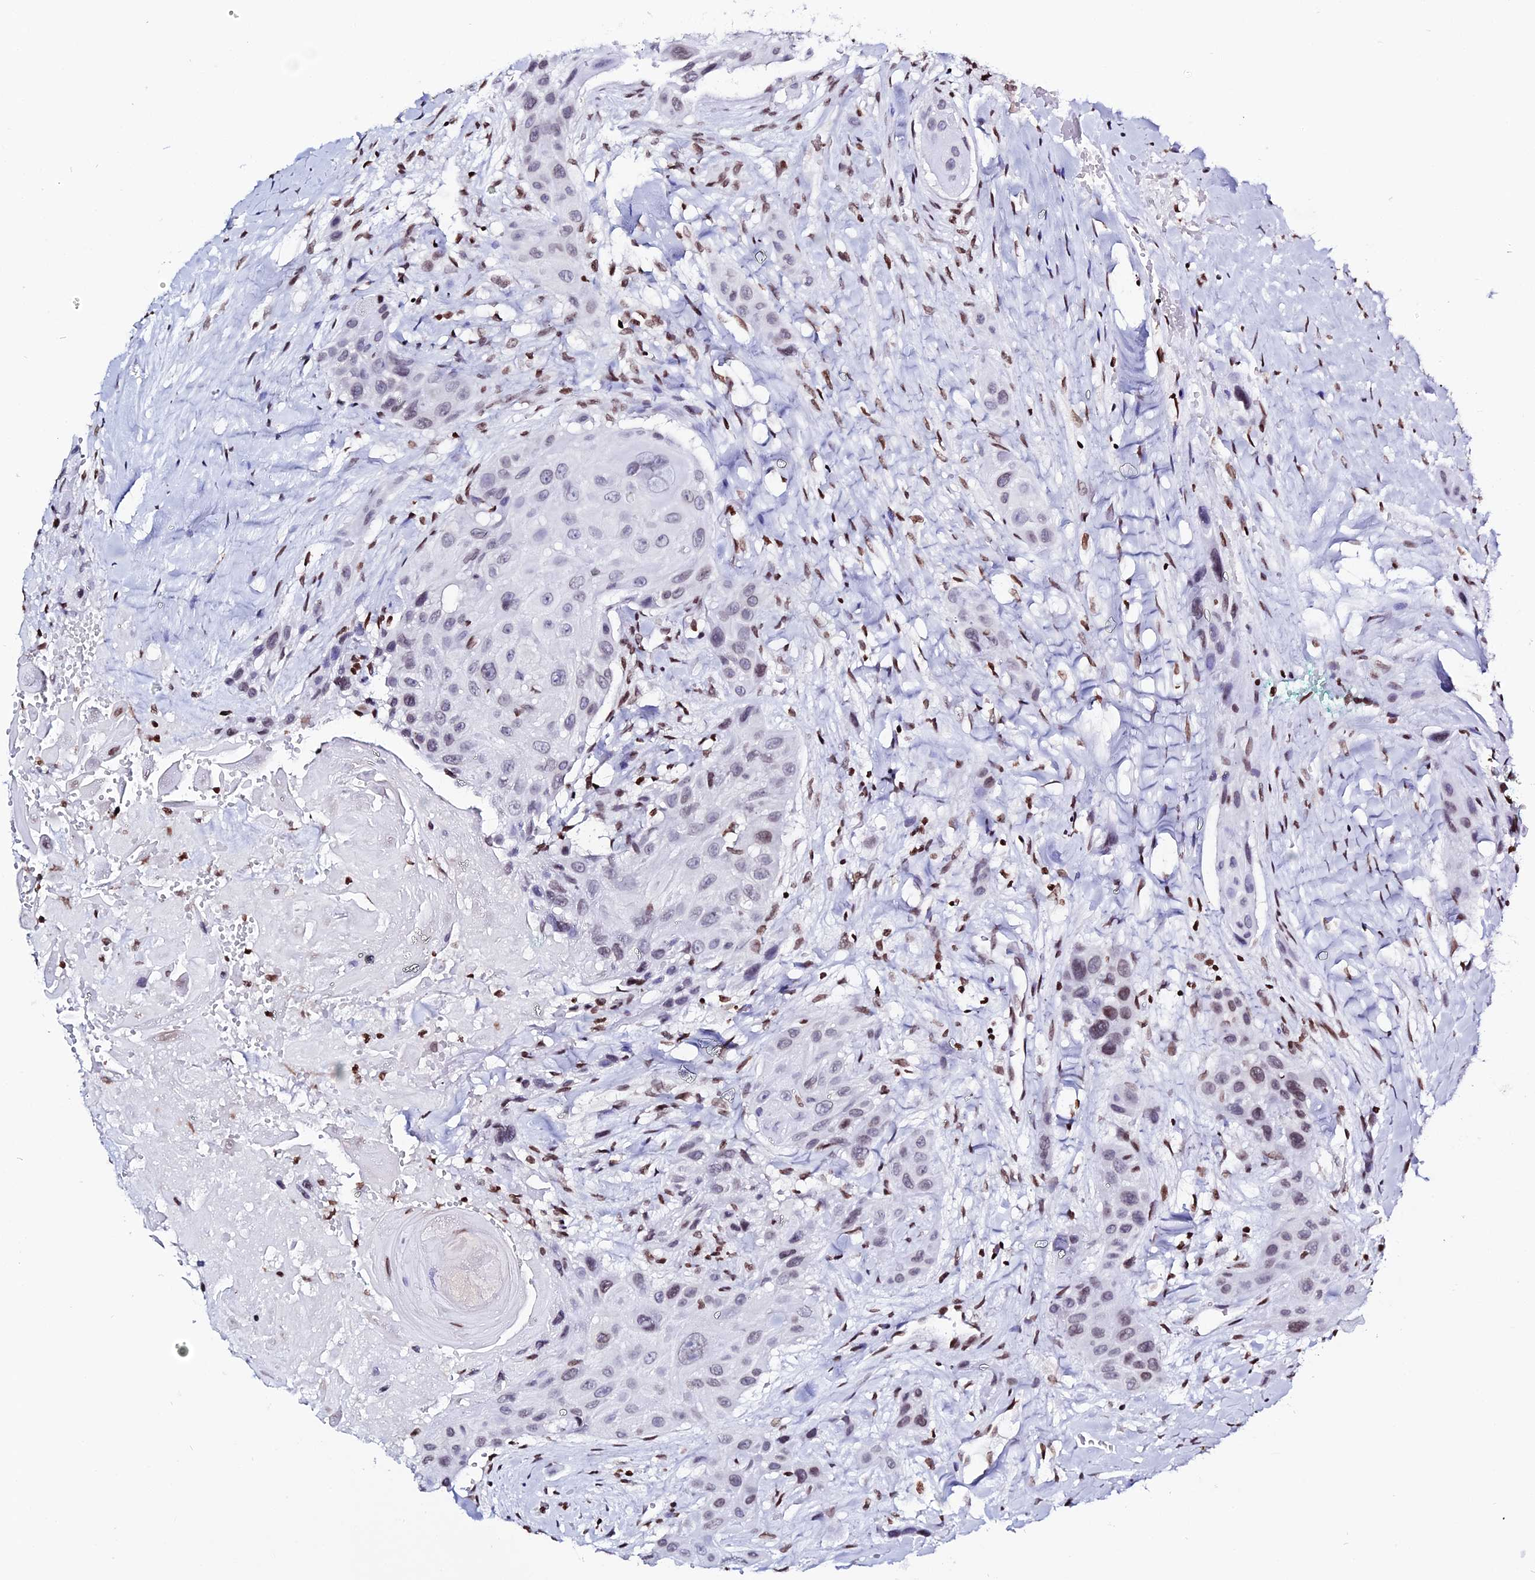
{"staining": {"intensity": "weak", "quantity": "<25%", "location": "nuclear"}, "tissue": "head and neck cancer", "cell_type": "Tumor cells", "image_type": "cancer", "snomed": [{"axis": "morphology", "description": "Squamous cell carcinoma, NOS"}, {"axis": "topography", "description": "Head-Neck"}], "caption": "The IHC image has no significant staining in tumor cells of head and neck cancer (squamous cell carcinoma) tissue. (Brightfield microscopy of DAB immunohistochemistry (IHC) at high magnification).", "gene": "MACROH2A2", "patient": {"sex": "male", "age": 81}}